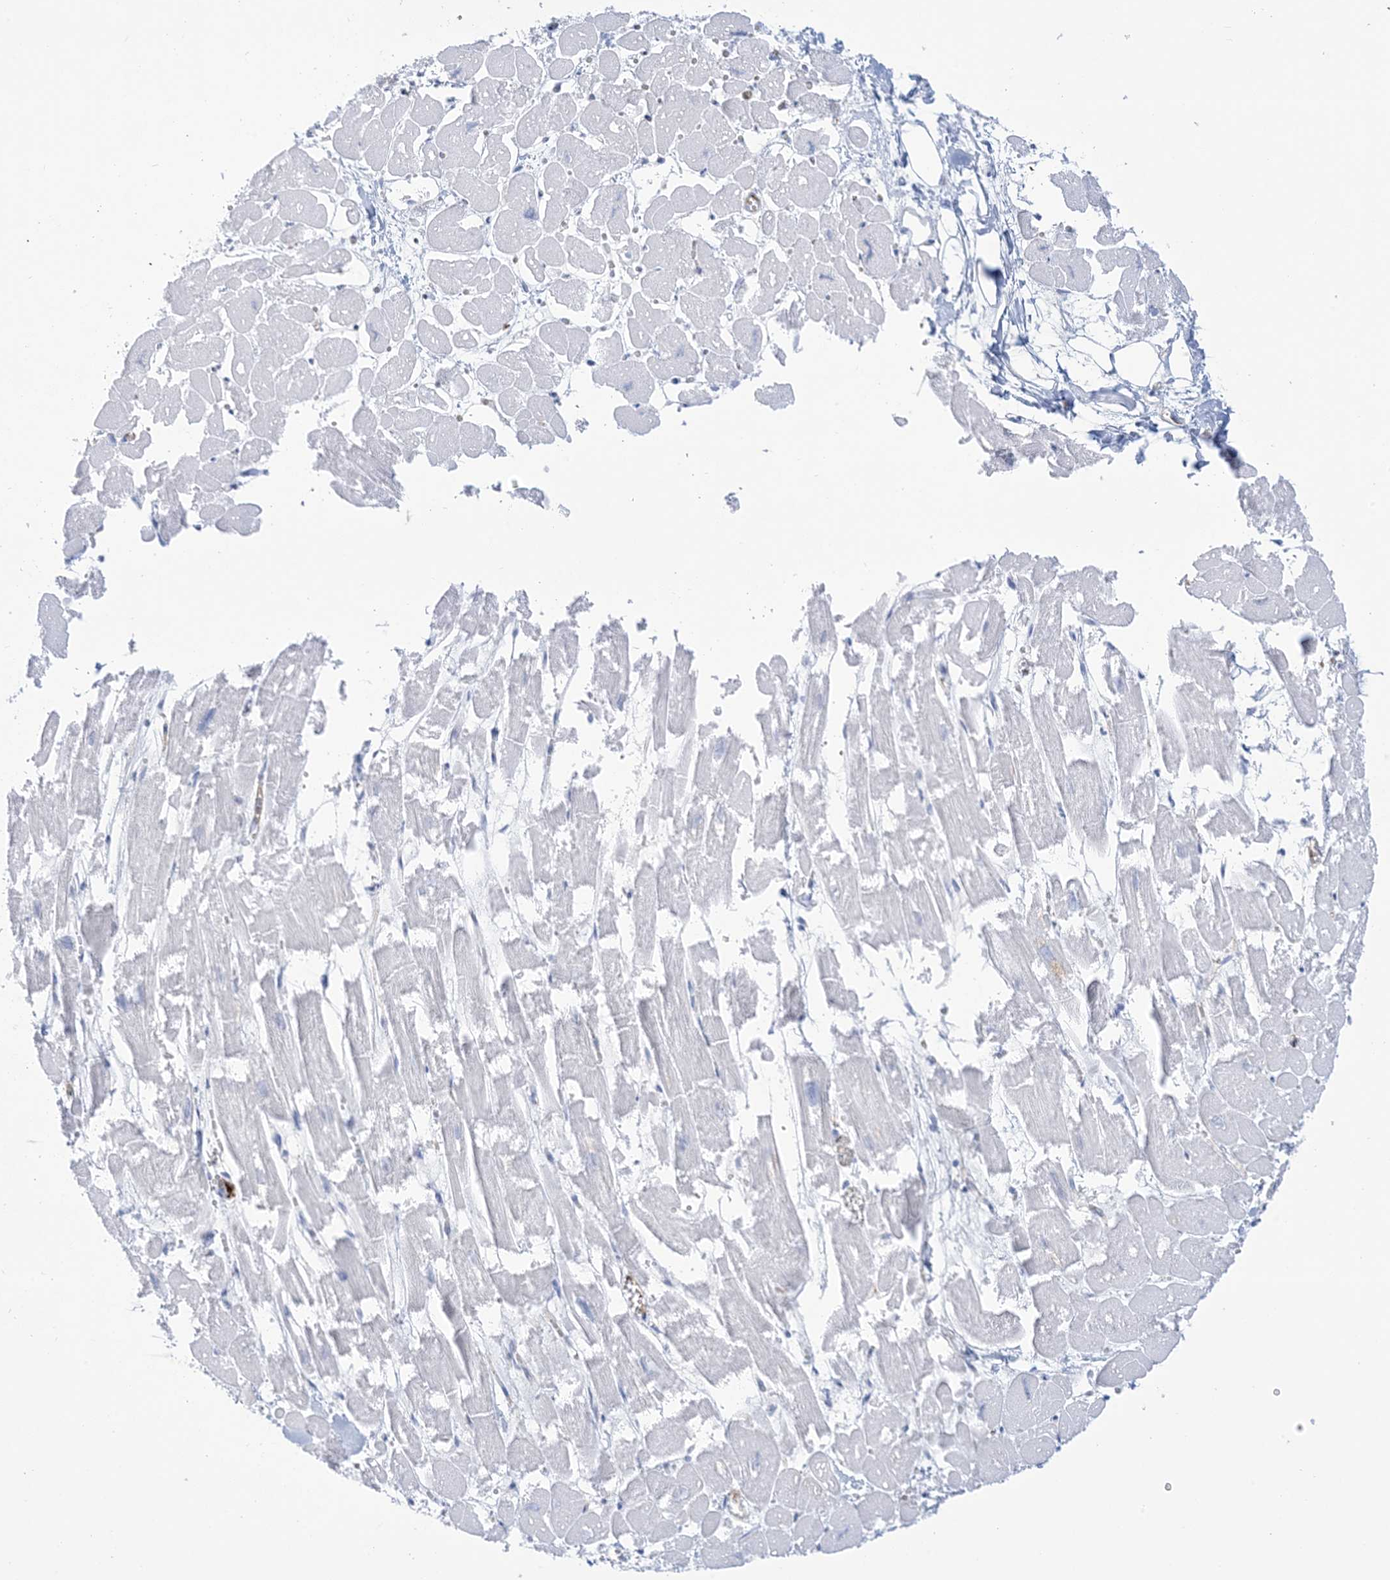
{"staining": {"intensity": "negative", "quantity": "none", "location": "none"}, "tissue": "heart muscle", "cell_type": "Cardiomyocytes", "image_type": "normal", "snomed": [{"axis": "morphology", "description": "Normal tissue, NOS"}, {"axis": "topography", "description": "Heart"}], "caption": "Unremarkable heart muscle was stained to show a protein in brown. There is no significant staining in cardiomyocytes. (DAB (3,3'-diaminobenzidine) immunohistochemistry (IHC) visualized using brightfield microscopy, high magnification).", "gene": "B3GNT7", "patient": {"sex": "male", "age": 54}}